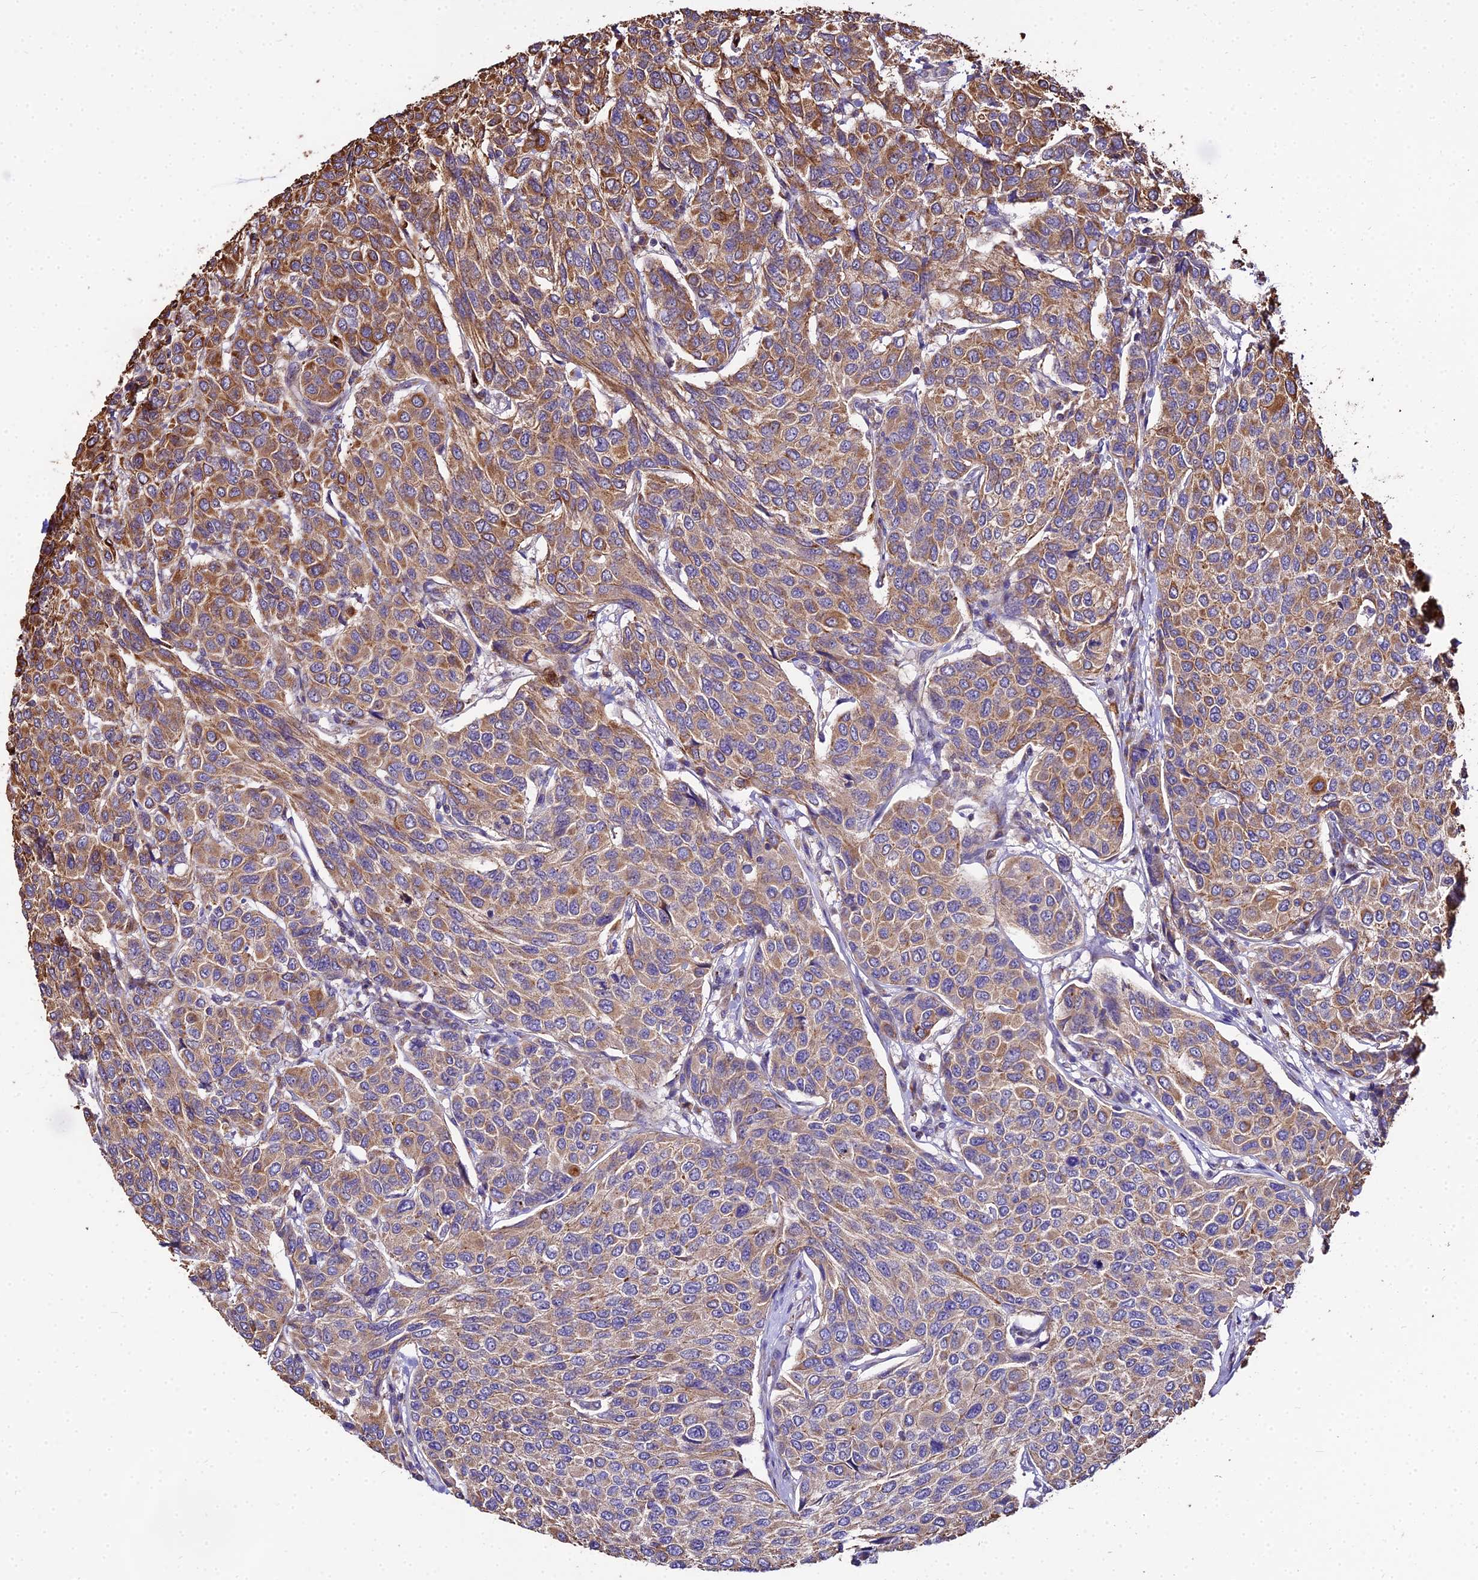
{"staining": {"intensity": "moderate", "quantity": ">75%", "location": "cytoplasmic/membranous"}, "tissue": "breast cancer", "cell_type": "Tumor cells", "image_type": "cancer", "snomed": [{"axis": "morphology", "description": "Duct carcinoma"}, {"axis": "topography", "description": "Breast"}], "caption": "The histopathology image demonstrates immunohistochemical staining of breast cancer (intraductal carcinoma). There is moderate cytoplasmic/membranous staining is appreciated in about >75% of tumor cells.", "gene": "PEX19", "patient": {"sex": "female", "age": 55}}